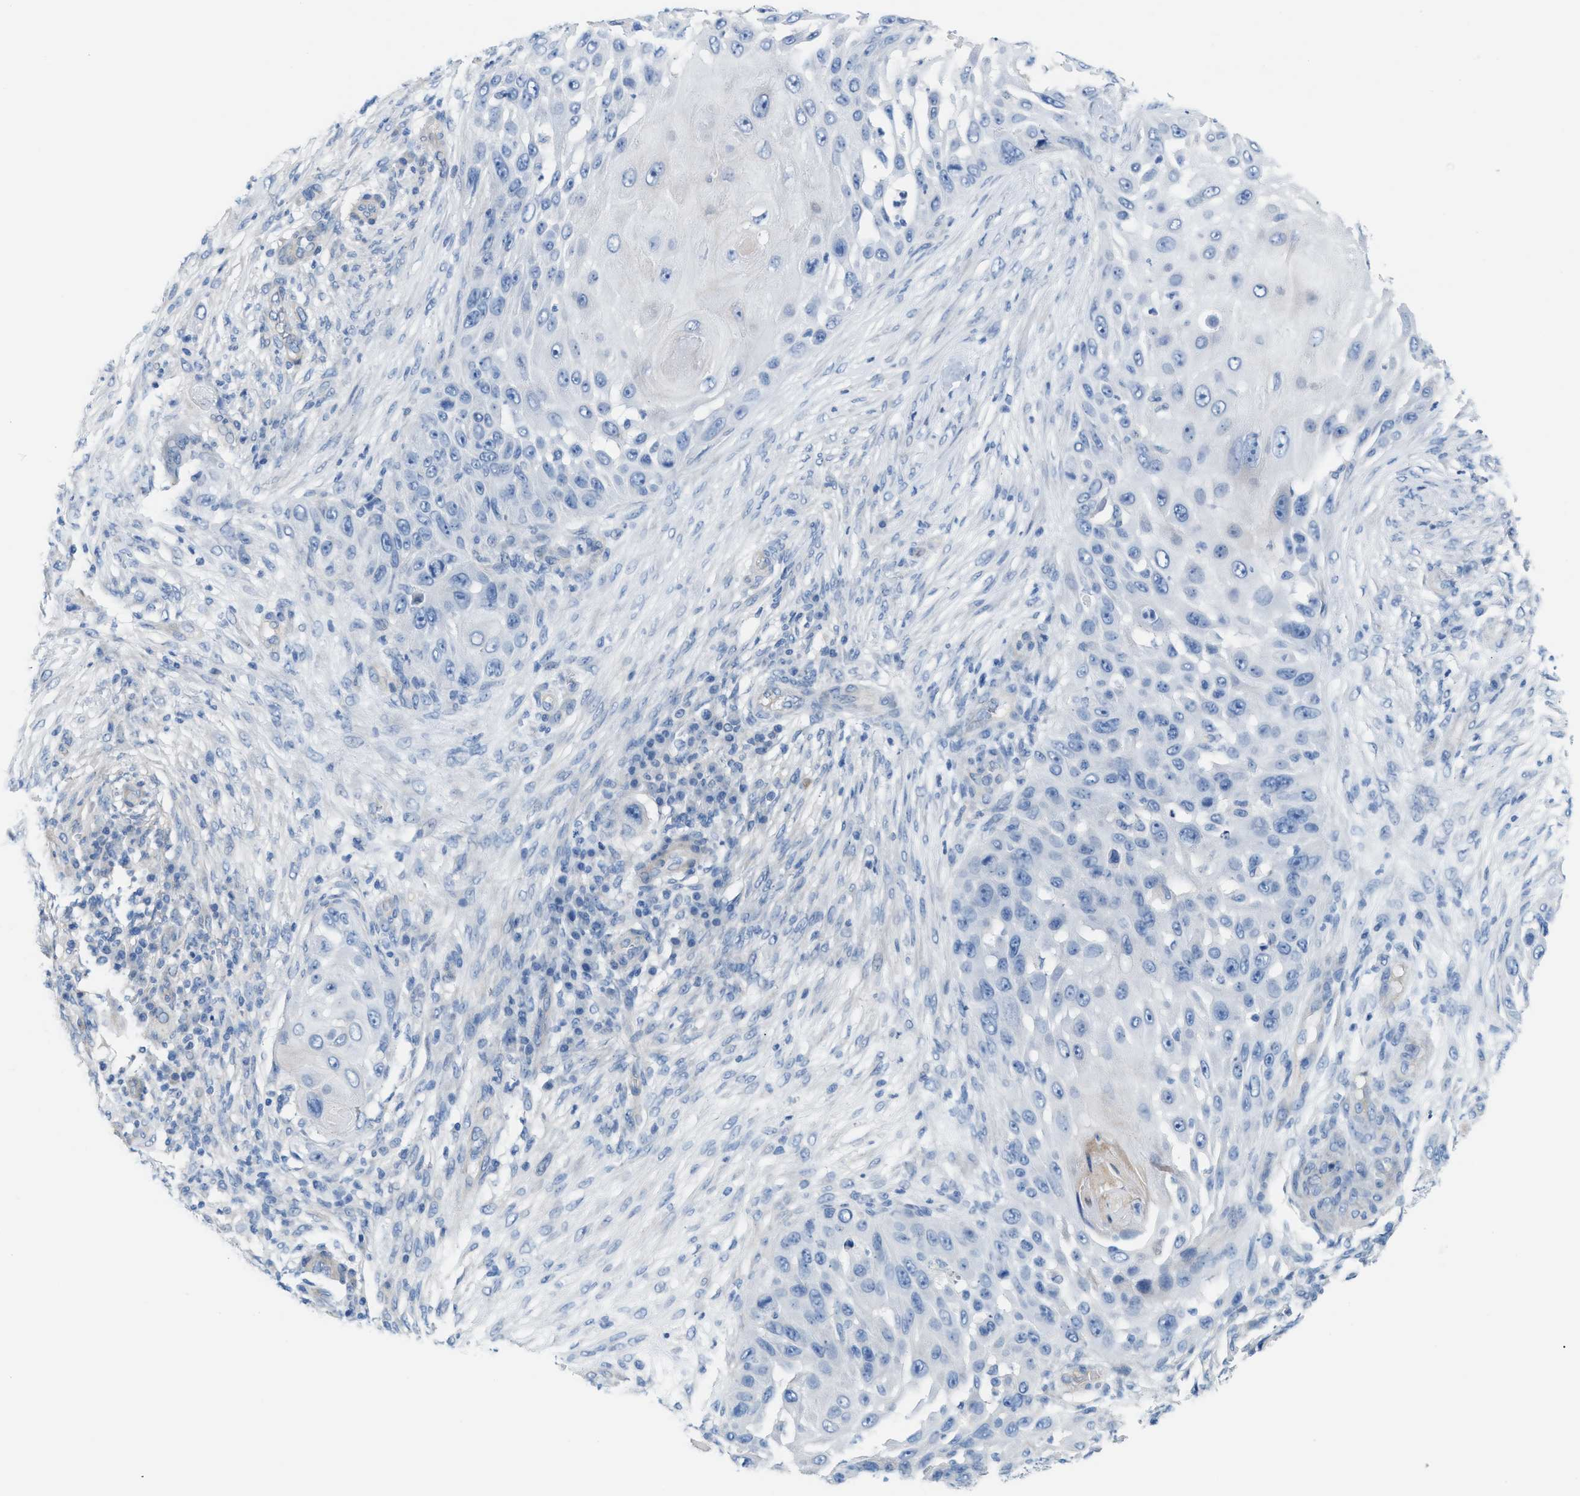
{"staining": {"intensity": "negative", "quantity": "none", "location": "none"}, "tissue": "skin cancer", "cell_type": "Tumor cells", "image_type": "cancer", "snomed": [{"axis": "morphology", "description": "Squamous cell carcinoma, NOS"}, {"axis": "topography", "description": "Skin"}], "caption": "Immunohistochemistry of skin cancer displays no staining in tumor cells.", "gene": "MPP3", "patient": {"sex": "female", "age": 44}}